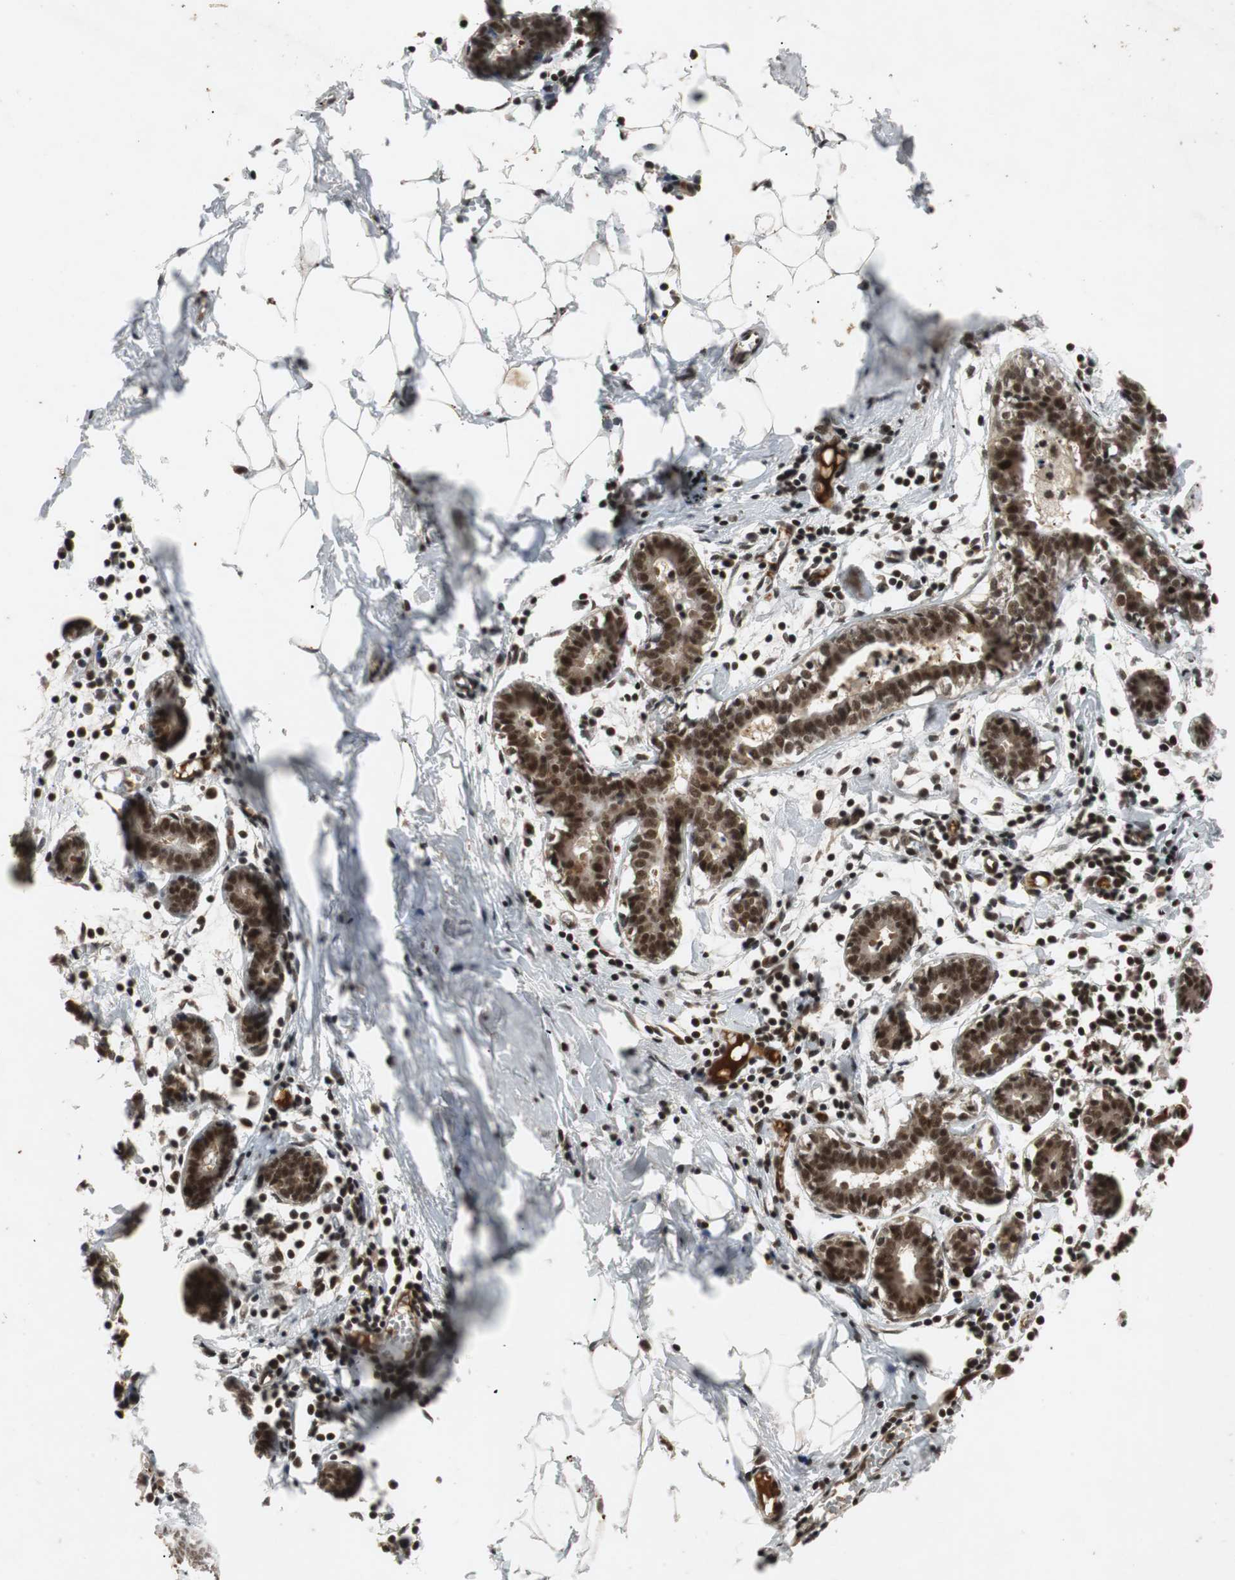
{"staining": {"intensity": "moderate", "quantity": ">75%", "location": "nuclear"}, "tissue": "breast", "cell_type": "Adipocytes", "image_type": "normal", "snomed": [{"axis": "morphology", "description": "Normal tissue, NOS"}, {"axis": "topography", "description": "Breast"}], "caption": "An IHC photomicrograph of normal tissue is shown. Protein staining in brown labels moderate nuclear positivity in breast within adipocytes. Nuclei are stained in blue.", "gene": "TAF5", "patient": {"sex": "female", "age": 27}}